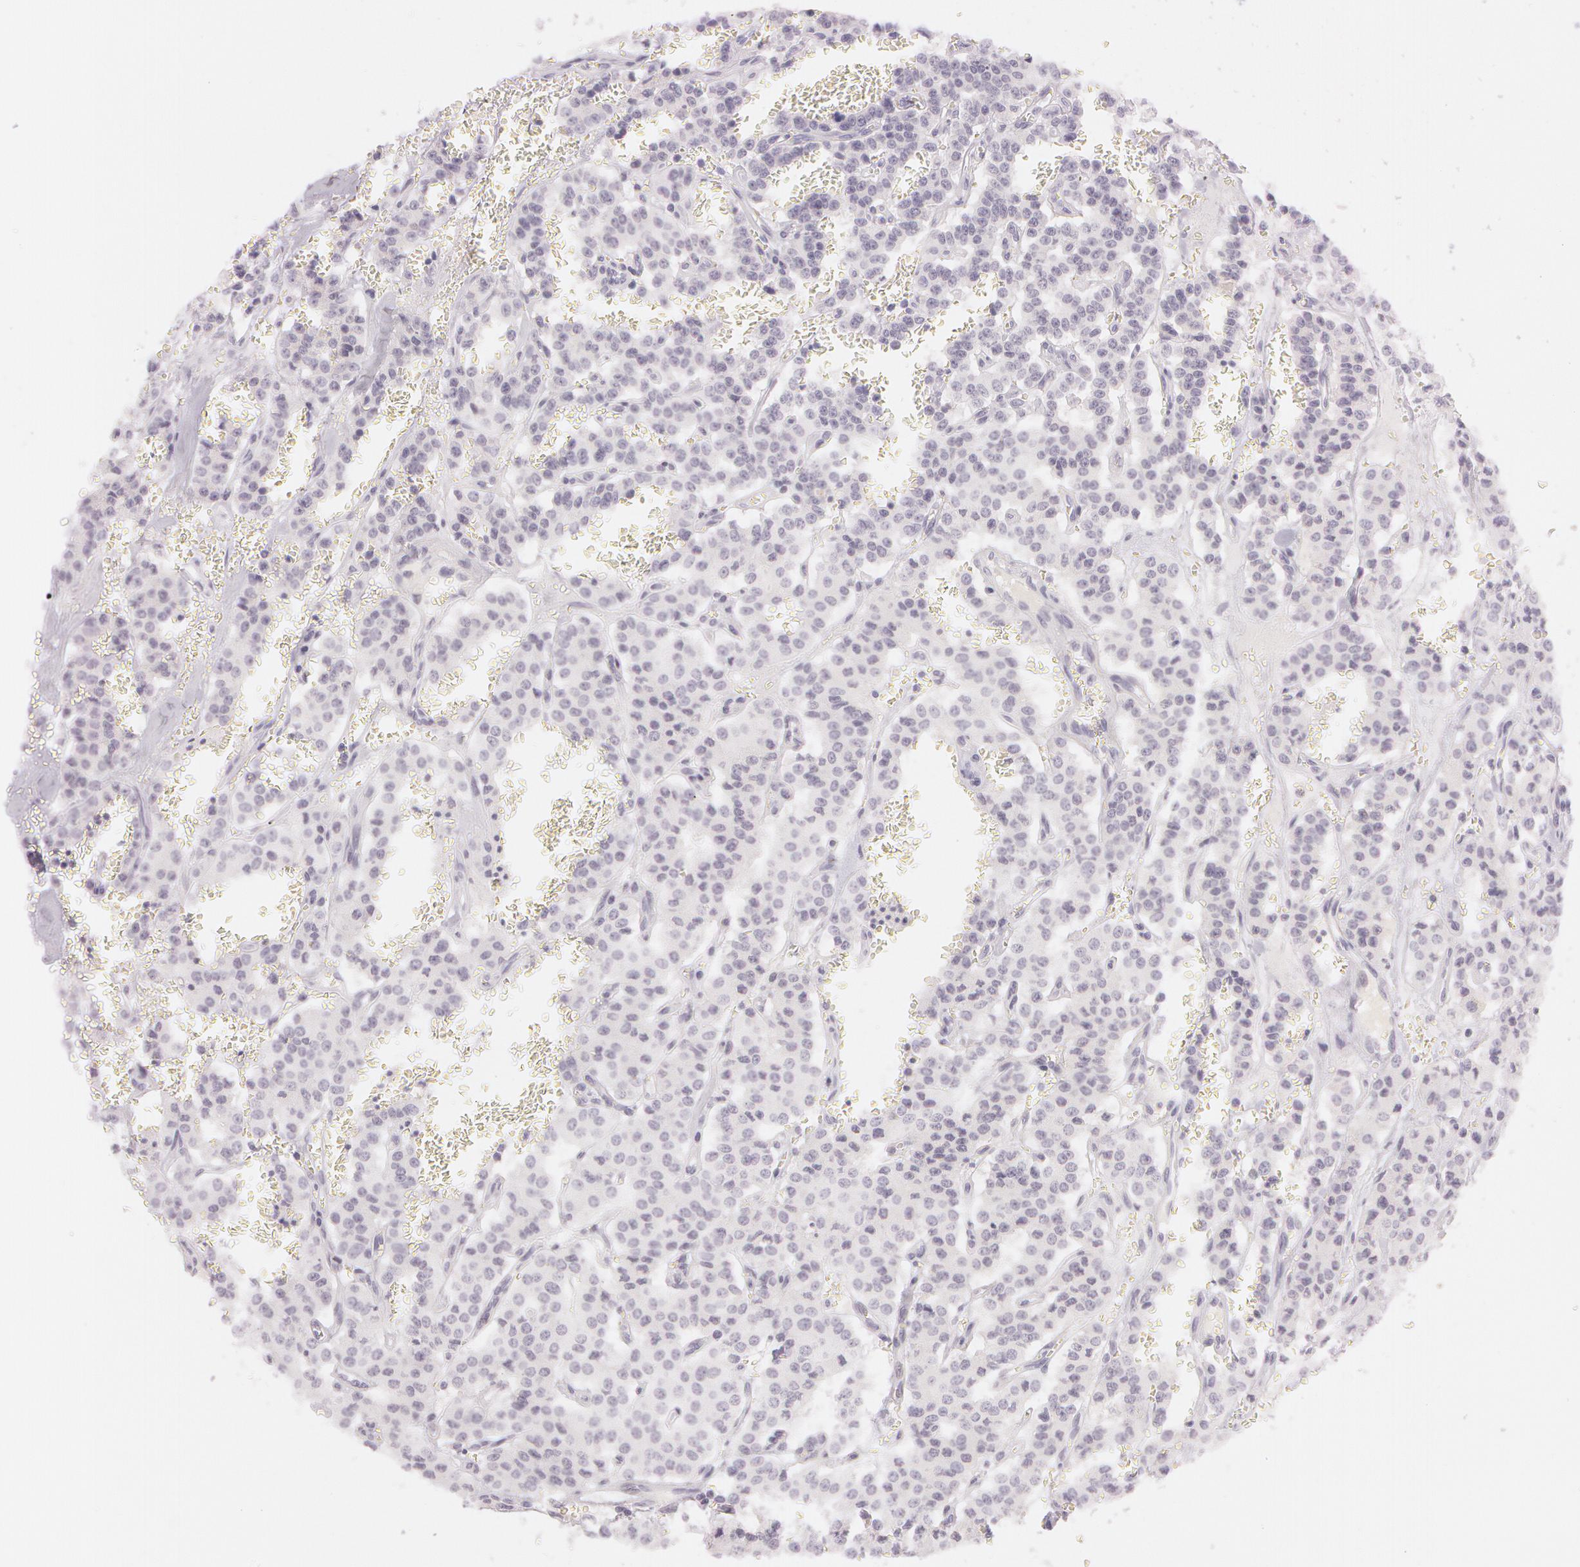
{"staining": {"intensity": "negative", "quantity": "none", "location": "none"}, "tissue": "carcinoid", "cell_type": "Tumor cells", "image_type": "cancer", "snomed": [{"axis": "morphology", "description": "Carcinoid, malignant, NOS"}, {"axis": "topography", "description": "Bronchus"}], "caption": "This is an IHC image of human malignant carcinoid. There is no staining in tumor cells.", "gene": "OTC", "patient": {"sex": "male", "age": 55}}